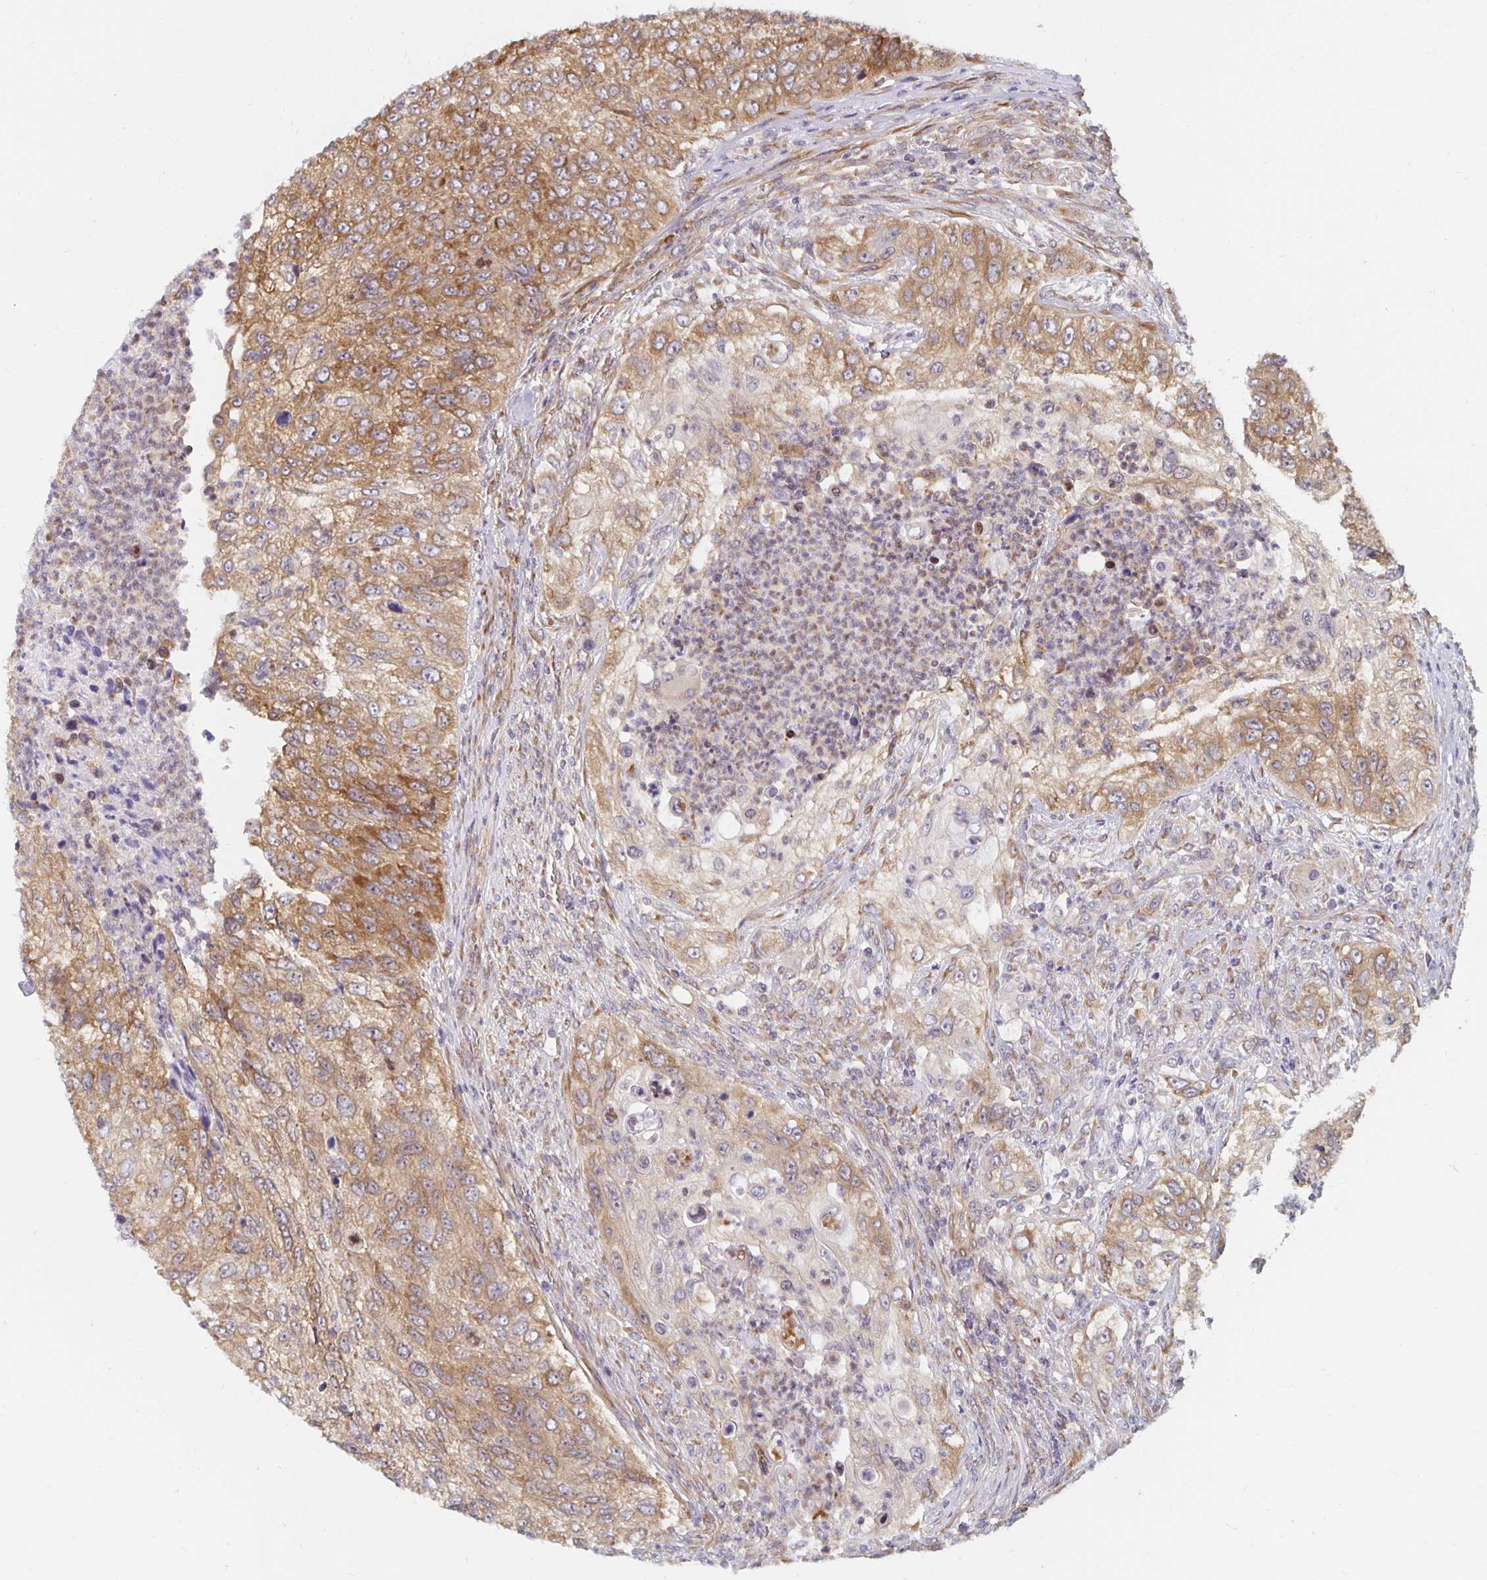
{"staining": {"intensity": "moderate", "quantity": ">75%", "location": "cytoplasmic/membranous"}, "tissue": "urothelial cancer", "cell_type": "Tumor cells", "image_type": "cancer", "snomed": [{"axis": "morphology", "description": "Urothelial carcinoma, High grade"}, {"axis": "topography", "description": "Urinary bladder"}], "caption": "The micrograph demonstrates immunohistochemical staining of urothelial cancer. There is moderate cytoplasmic/membranous expression is seen in approximately >75% of tumor cells.", "gene": "PDAP1", "patient": {"sex": "female", "age": 60}}